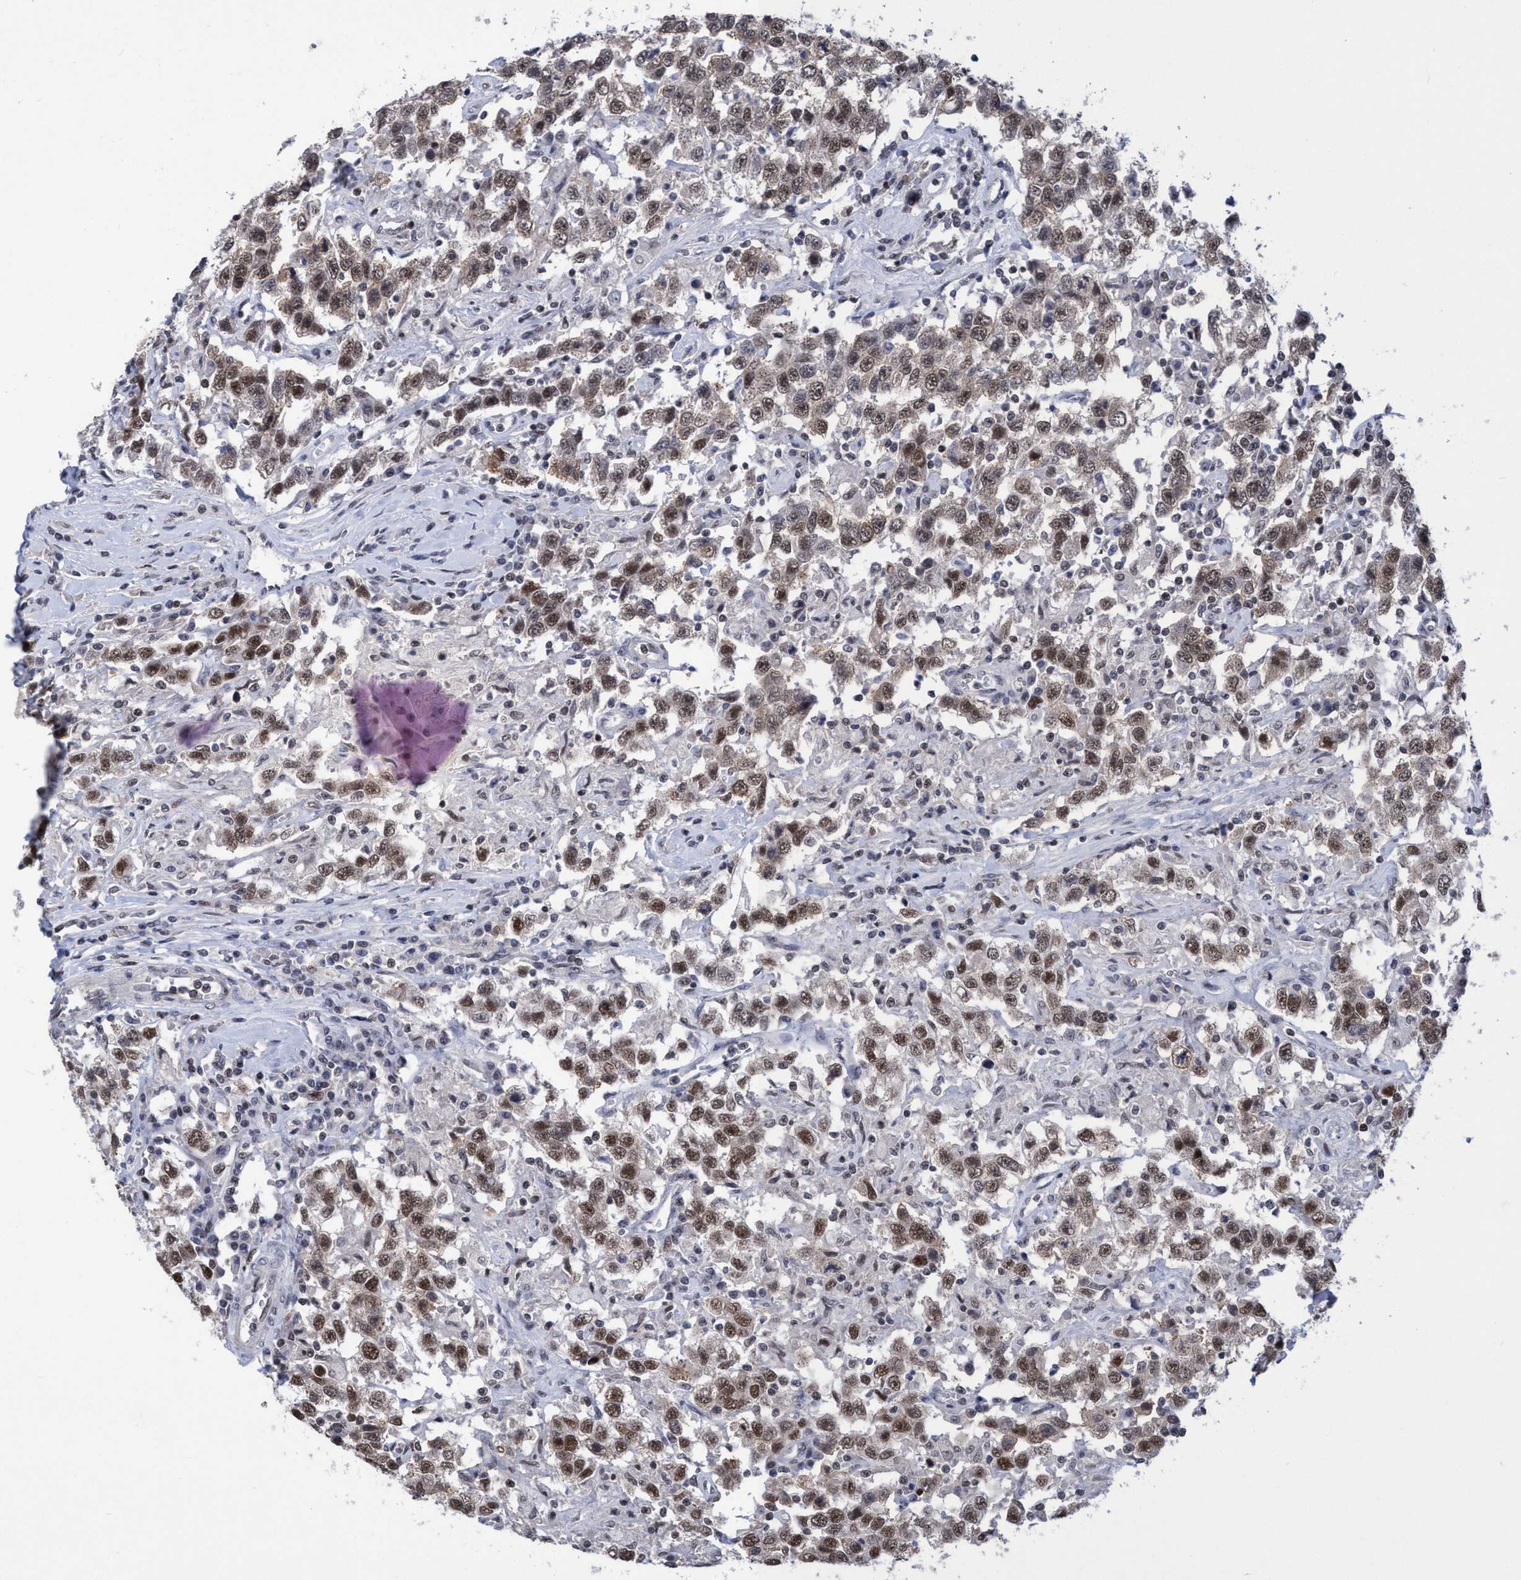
{"staining": {"intensity": "moderate", "quantity": ">75%", "location": "nuclear"}, "tissue": "testis cancer", "cell_type": "Tumor cells", "image_type": "cancer", "snomed": [{"axis": "morphology", "description": "Seminoma, NOS"}, {"axis": "topography", "description": "Testis"}], "caption": "The photomicrograph shows a brown stain indicating the presence of a protein in the nuclear of tumor cells in testis cancer (seminoma).", "gene": "C9orf78", "patient": {"sex": "male", "age": 41}}